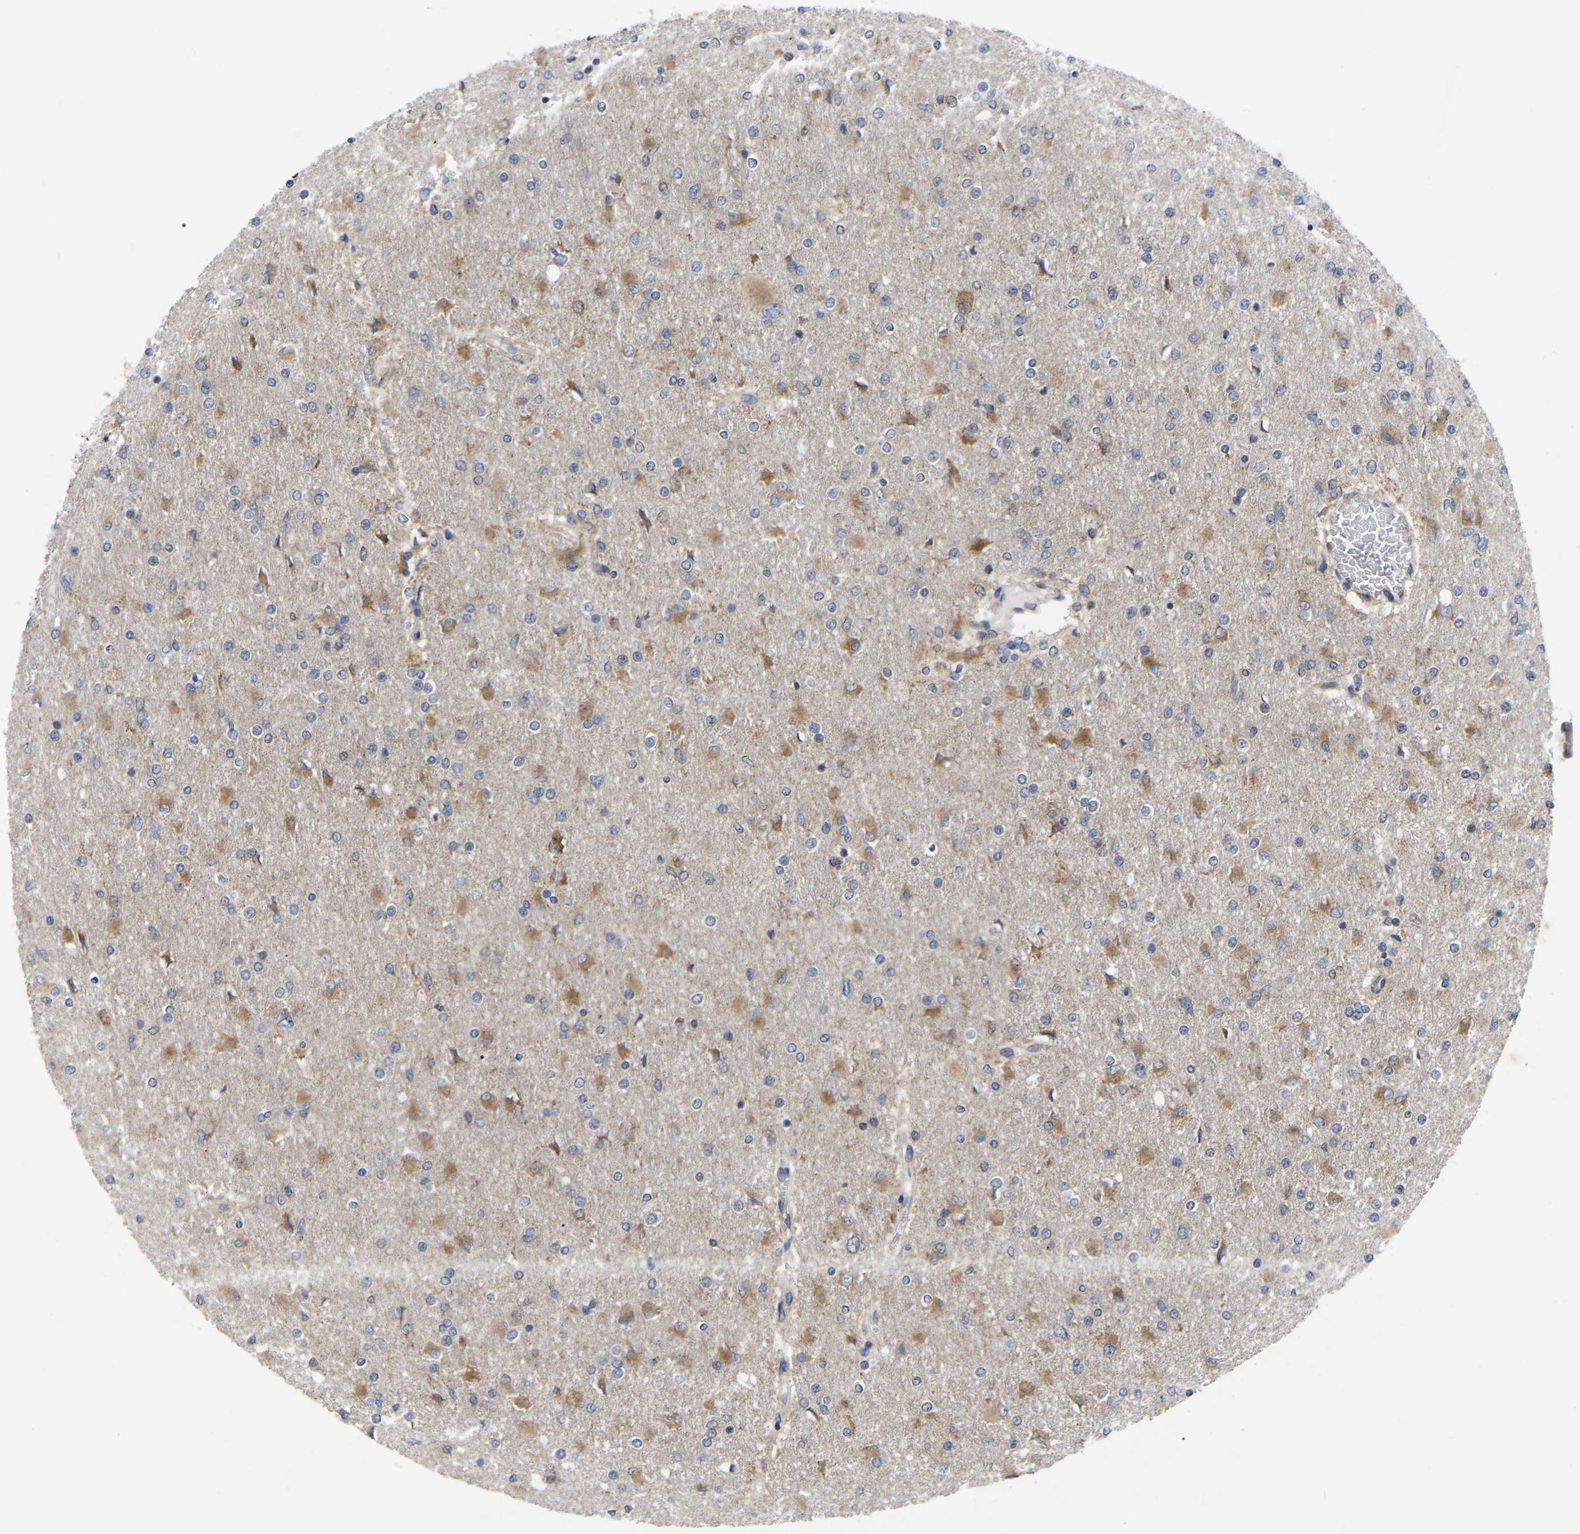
{"staining": {"intensity": "moderate", "quantity": "<25%", "location": "cytoplasmic/membranous"}, "tissue": "glioma", "cell_type": "Tumor cells", "image_type": "cancer", "snomed": [{"axis": "morphology", "description": "Glioma, malignant, High grade"}, {"axis": "topography", "description": "Cerebral cortex"}], "caption": "High-power microscopy captured an IHC histopathology image of glioma, revealing moderate cytoplasmic/membranous staining in approximately <25% of tumor cells.", "gene": "TCP1", "patient": {"sex": "female", "age": 36}}